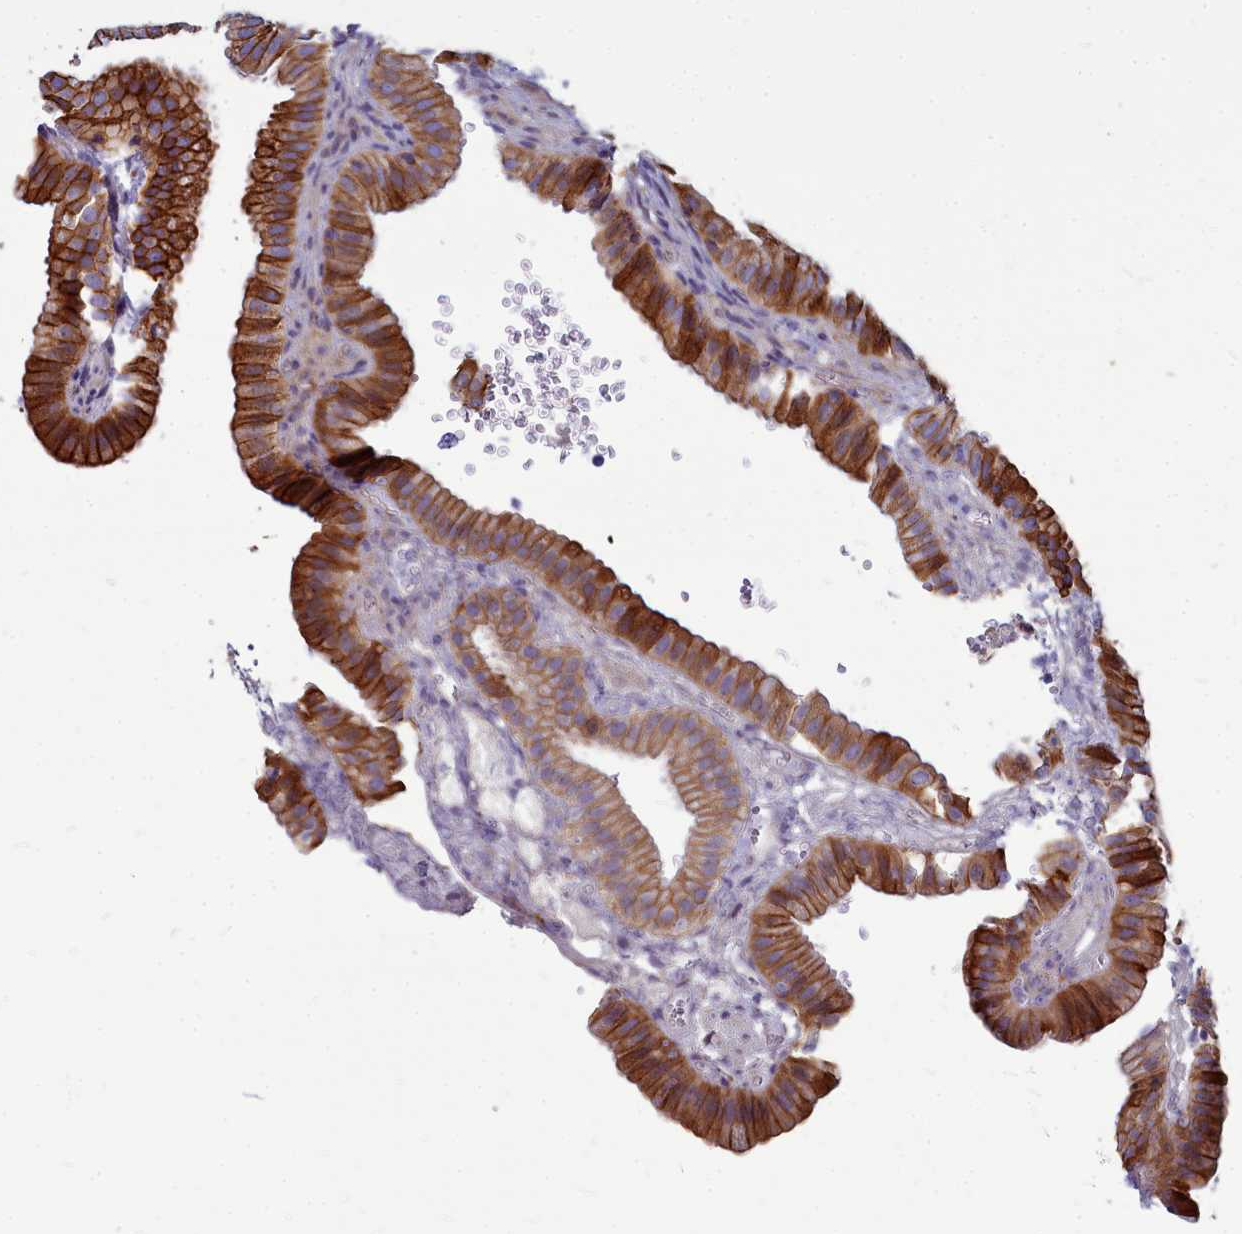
{"staining": {"intensity": "moderate", "quantity": ">75%", "location": "cytoplasmic/membranous"}, "tissue": "gallbladder", "cell_type": "Glandular cells", "image_type": "normal", "snomed": [{"axis": "morphology", "description": "Normal tissue, NOS"}, {"axis": "topography", "description": "Gallbladder"}], "caption": "Protein expression analysis of benign gallbladder exhibits moderate cytoplasmic/membranous positivity in approximately >75% of glandular cells.", "gene": "TTC5", "patient": {"sex": "female", "age": 61}}